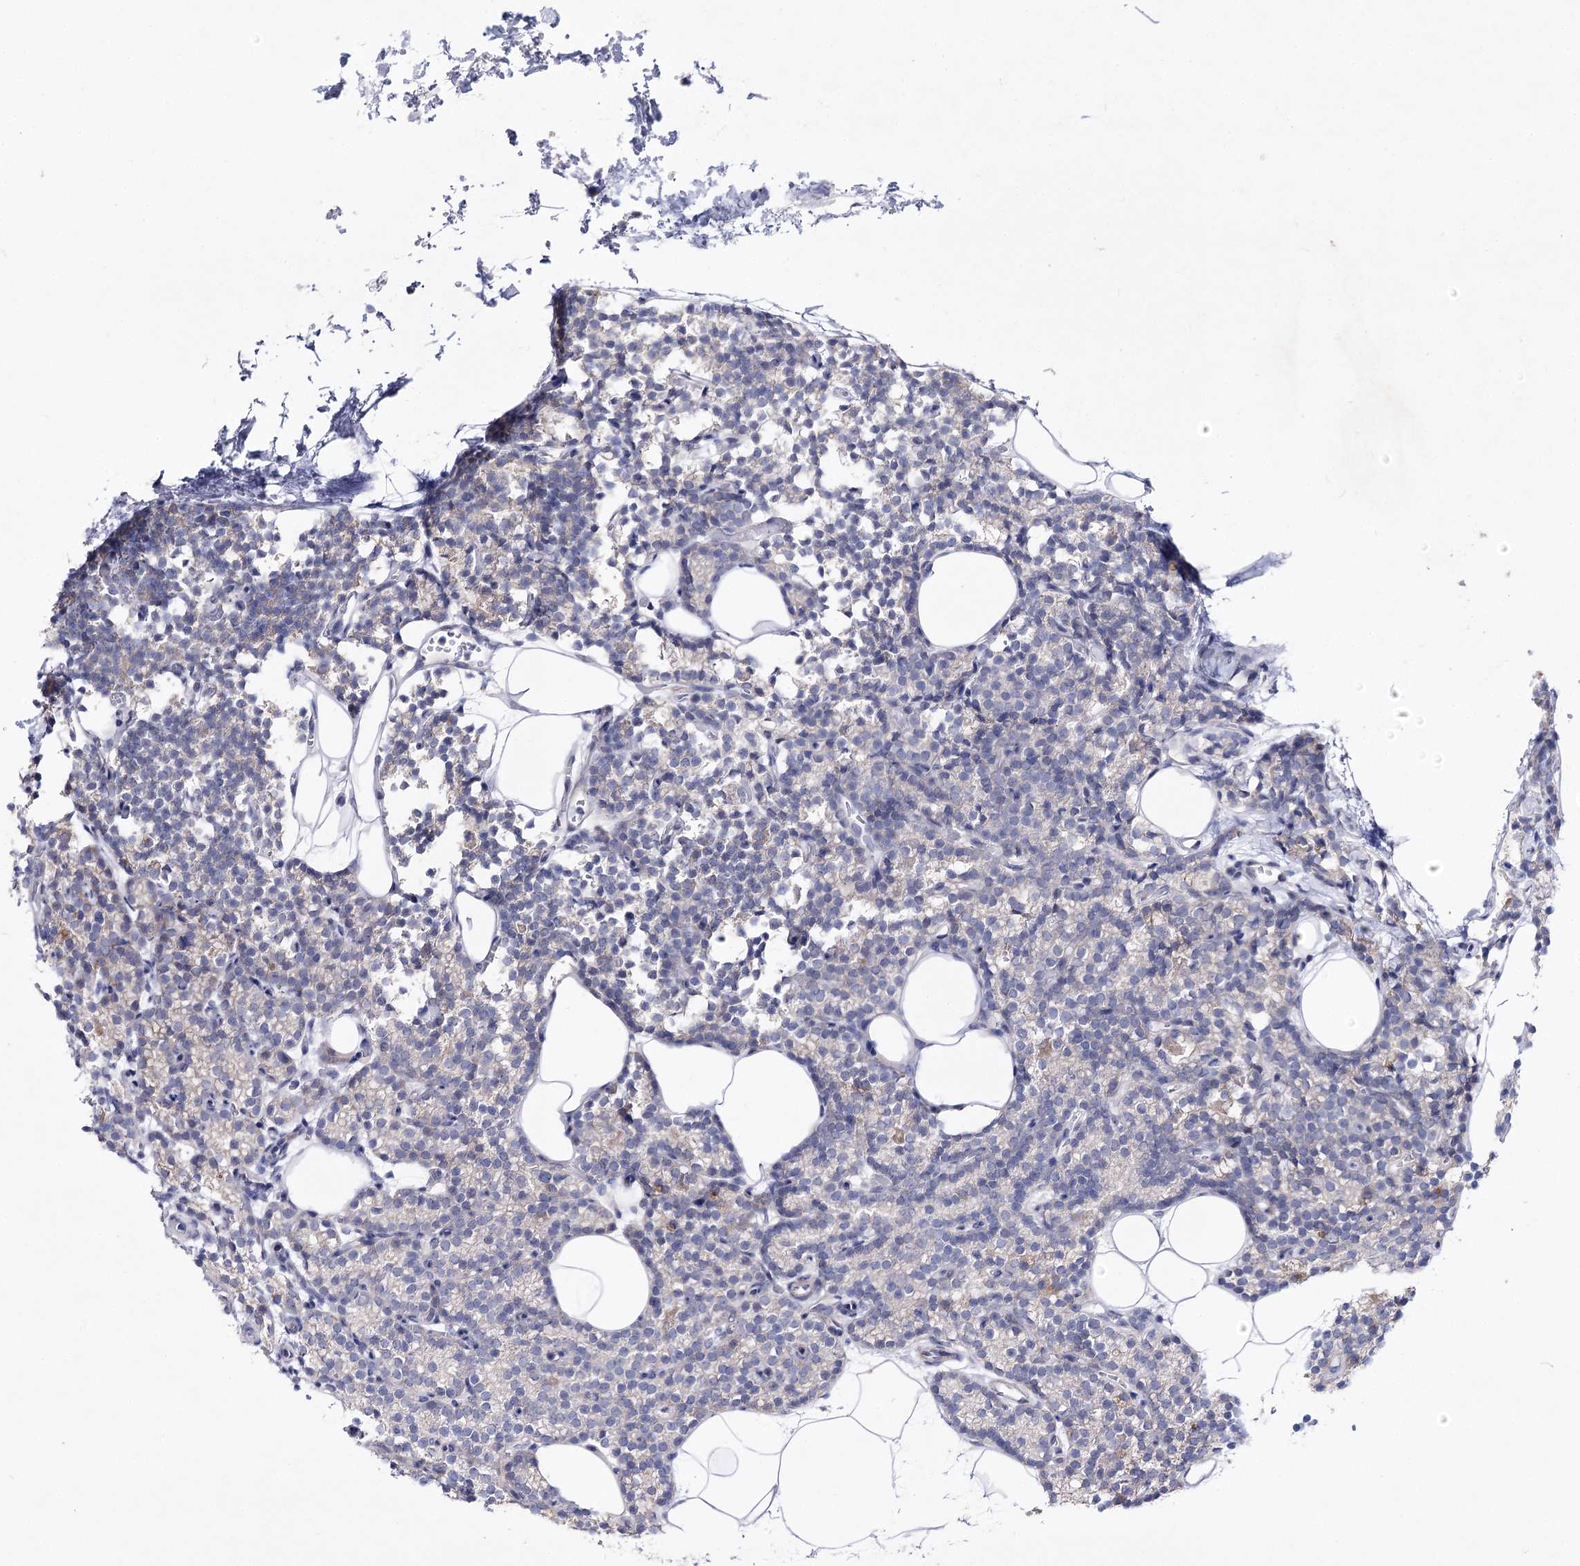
{"staining": {"intensity": "weak", "quantity": "<25%", "location": "cytoplasmic/membranous"}, "tissue": "parathyroid gland", "cell_type": "Glandular cells", "image_type": "normal", "snomed": [{"axis": "morphology", "description": "Normal tissue, NOS"}, {"axis": "topography", "description": "Parathyroid gland"}], "caption": "A high-resolution image shows IHC staining of unremarkable parathyroid gland, which exhibits no significant expression in glandular cells.", "gene": "LRRC14B", "patient": {"sex": "male", "age": 58}}